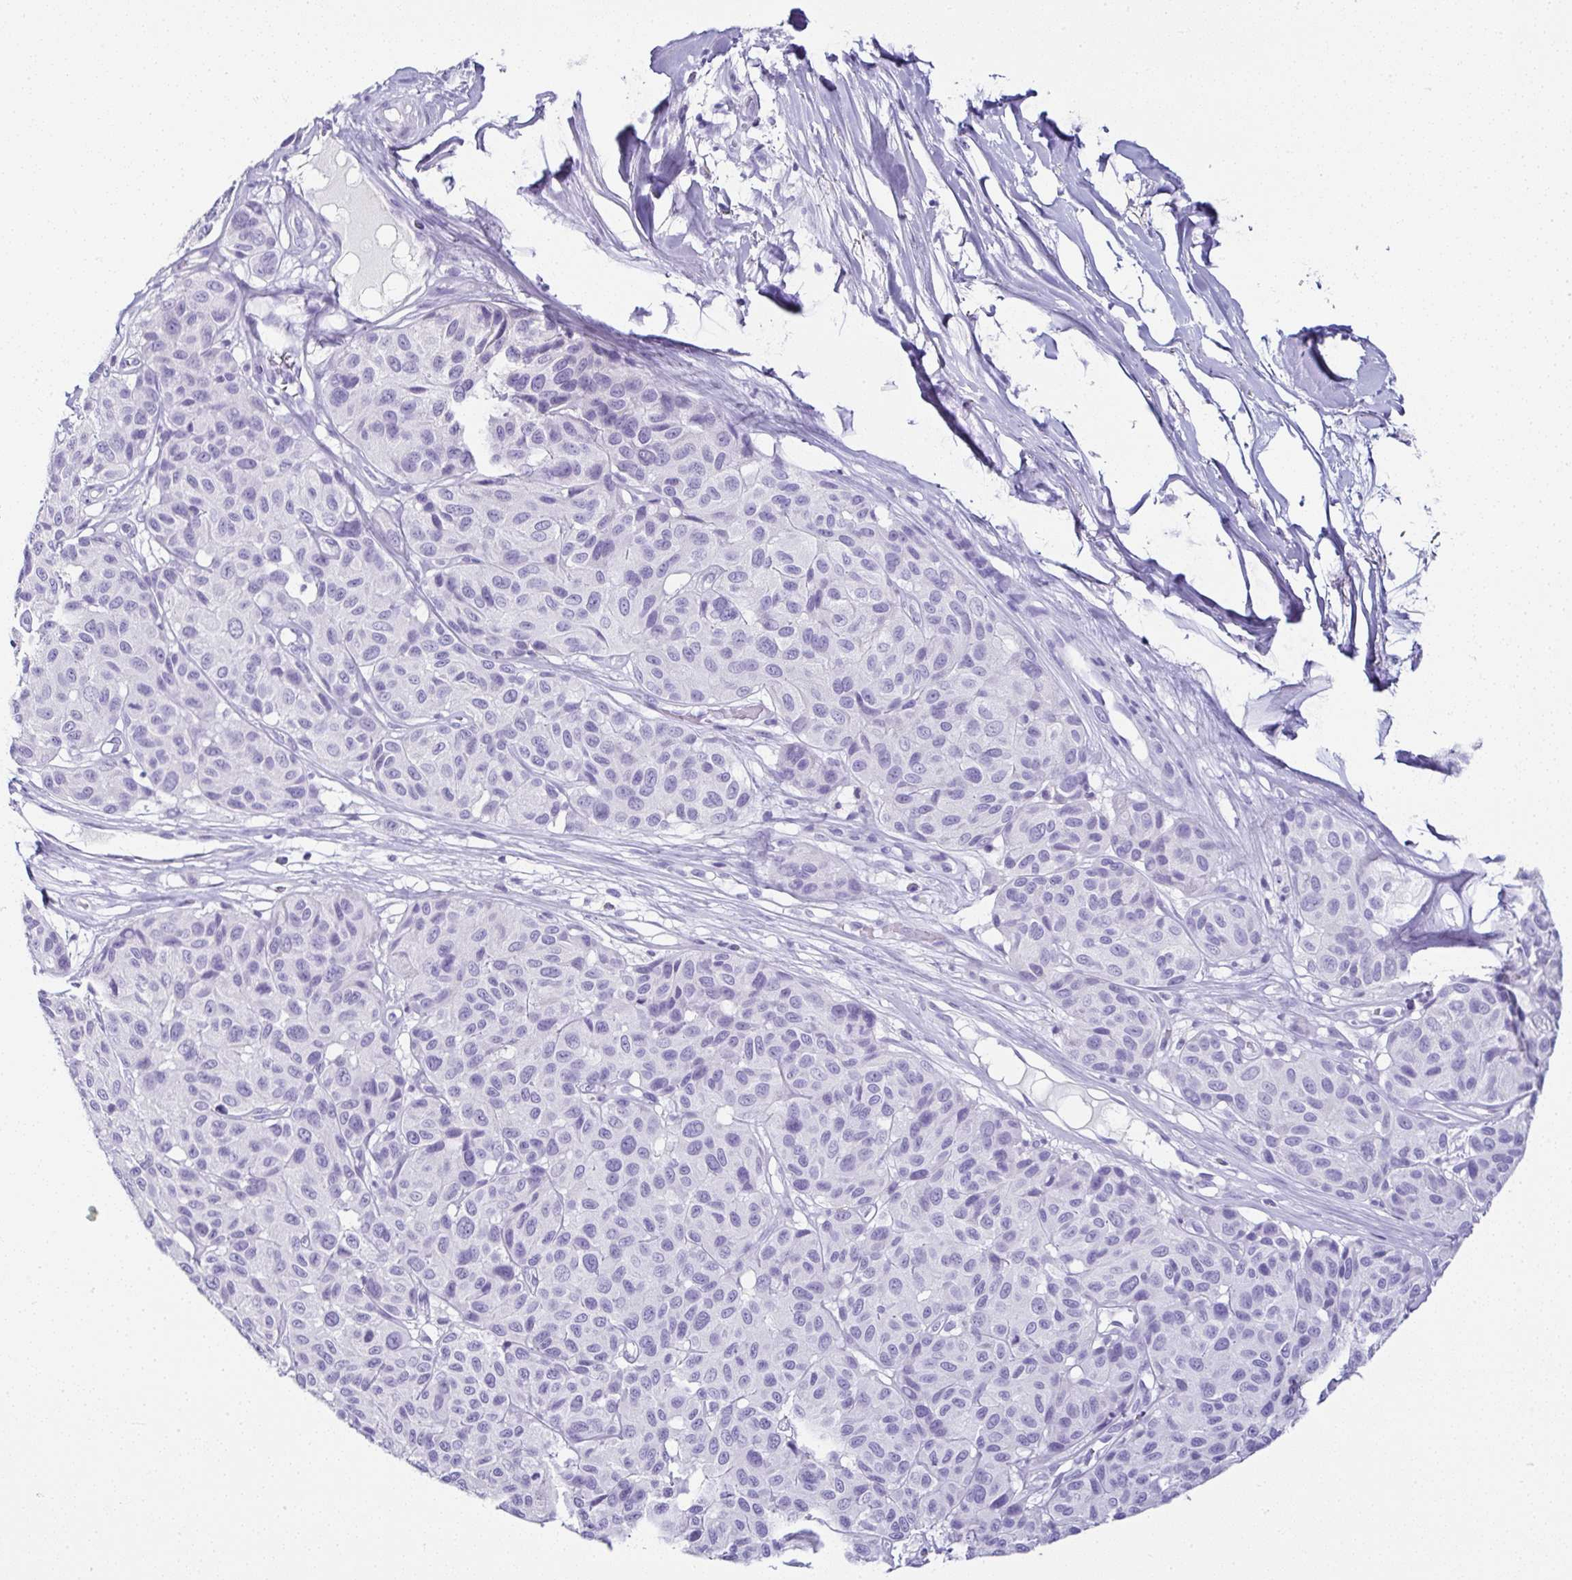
{"staining": {"intensity": "negative", "quantity": "none", "location": "none"}, "tissue": "melanoma", "cell_type": "Tumor cells", "image_type": "cancer", "snomed": [{"axis": "morphology", "description": "Malignant melanoma, NOS"}, {"axis": "topography", "description": "Skin"}], "caption": "High magnification brightfield microscopy of malignant melanoma stained with DAB (brown) and counterstained with hematoxylin (blue): tumor cells show no significant positivity.", "gene": "SERPINB3", "patient": {"sex": "female", "age": 66}}